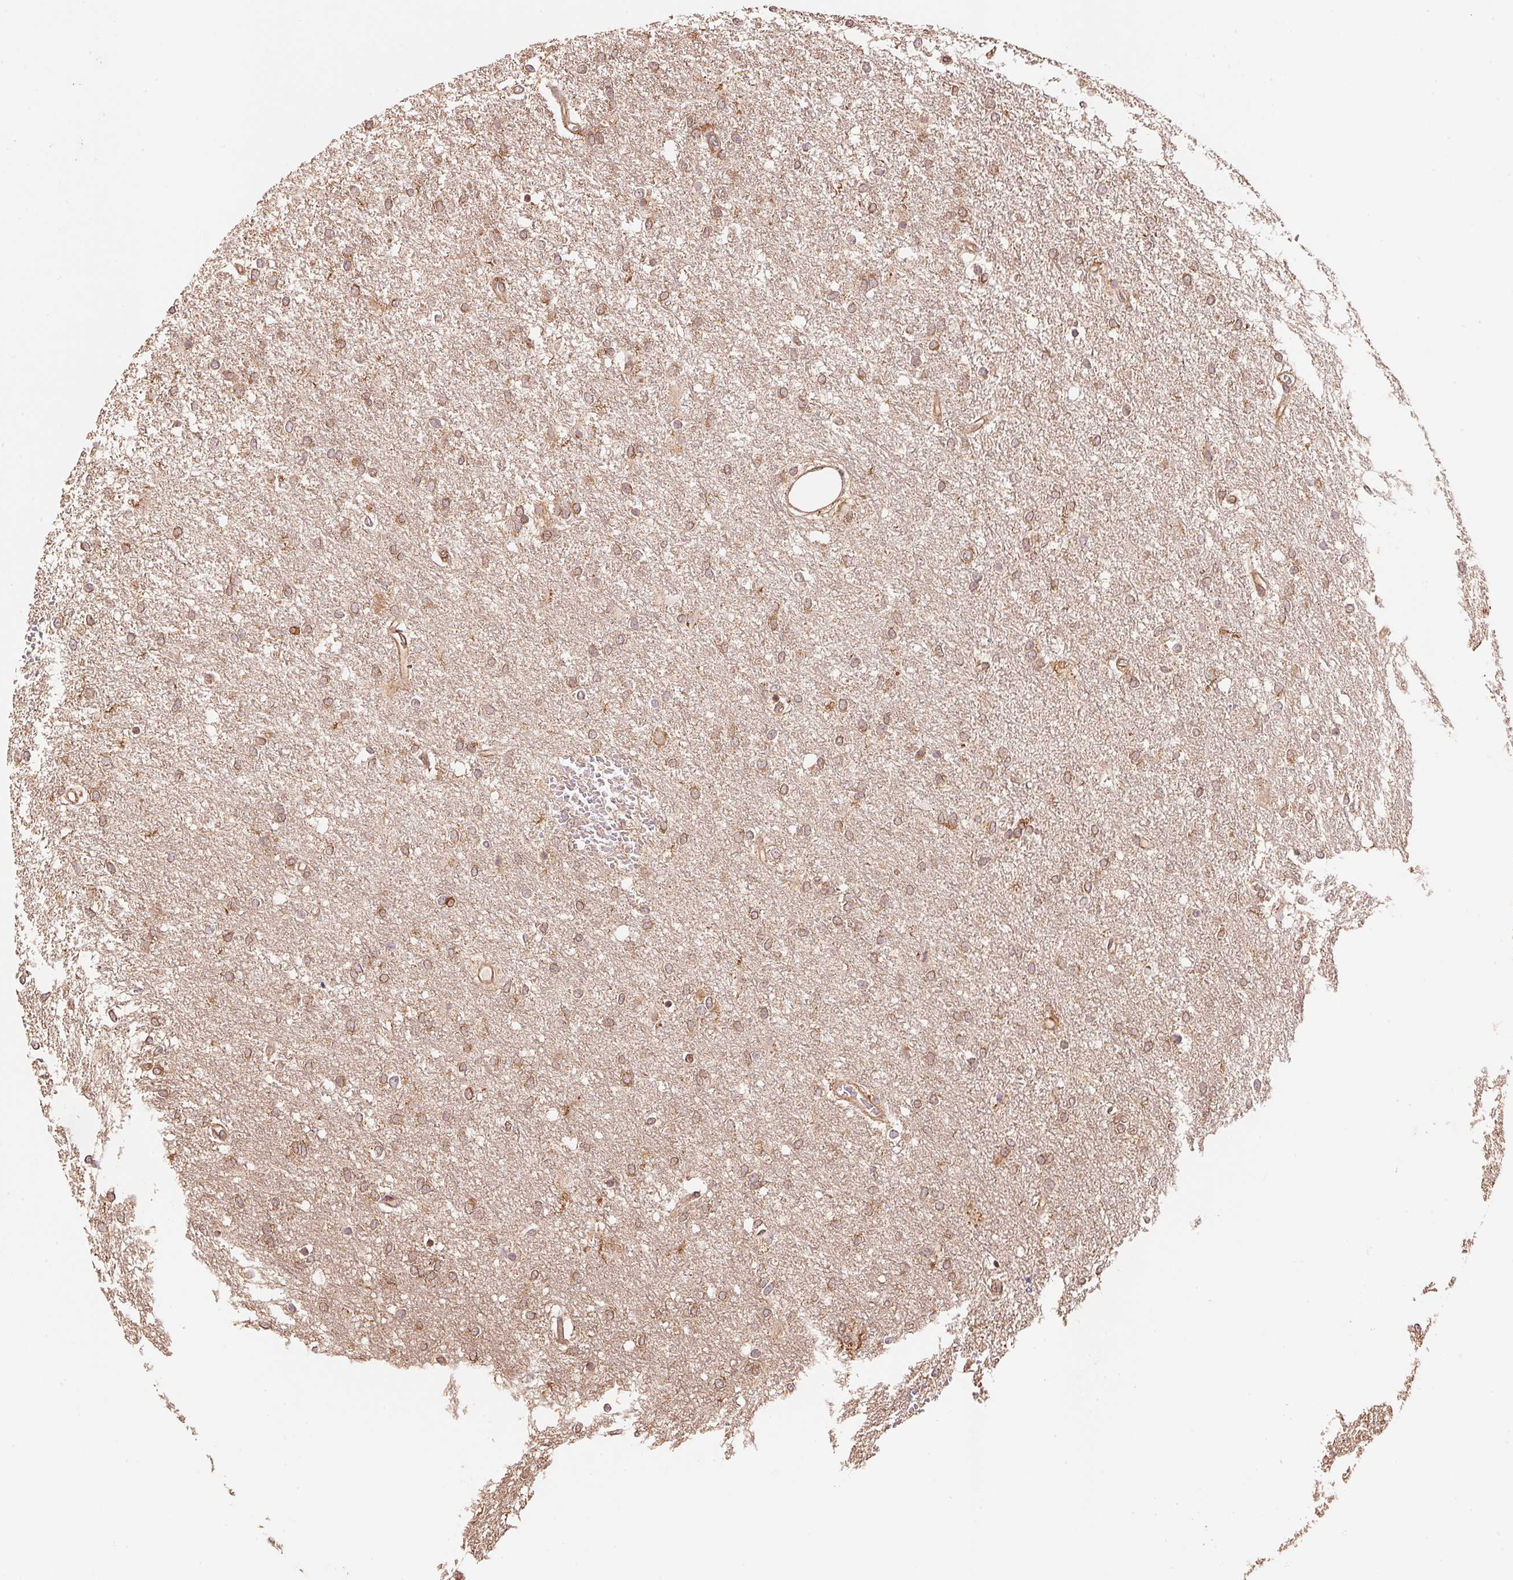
{"staining": {"intensity": "weak", "quantity": ">75%", "location": "cytoplasmic/membranous"}, "tissue": "glioma", "cell_type": "Tumor cells", "image_type": "cancer", "snomed": [{"axis": "morphology", "description": "Glioma, malignant, High grade"}, {"axis": "topography", "description": "Brain"}], "caption": "A high-resolution photomicrograph shows IHC staining of high-grade glioma (malignant), which reveals weak cytoplasmic/membranous expression in about >75% of tumor cells.", "gene": "C6orf163", "patient": {"sex": "female", "age": 61}}